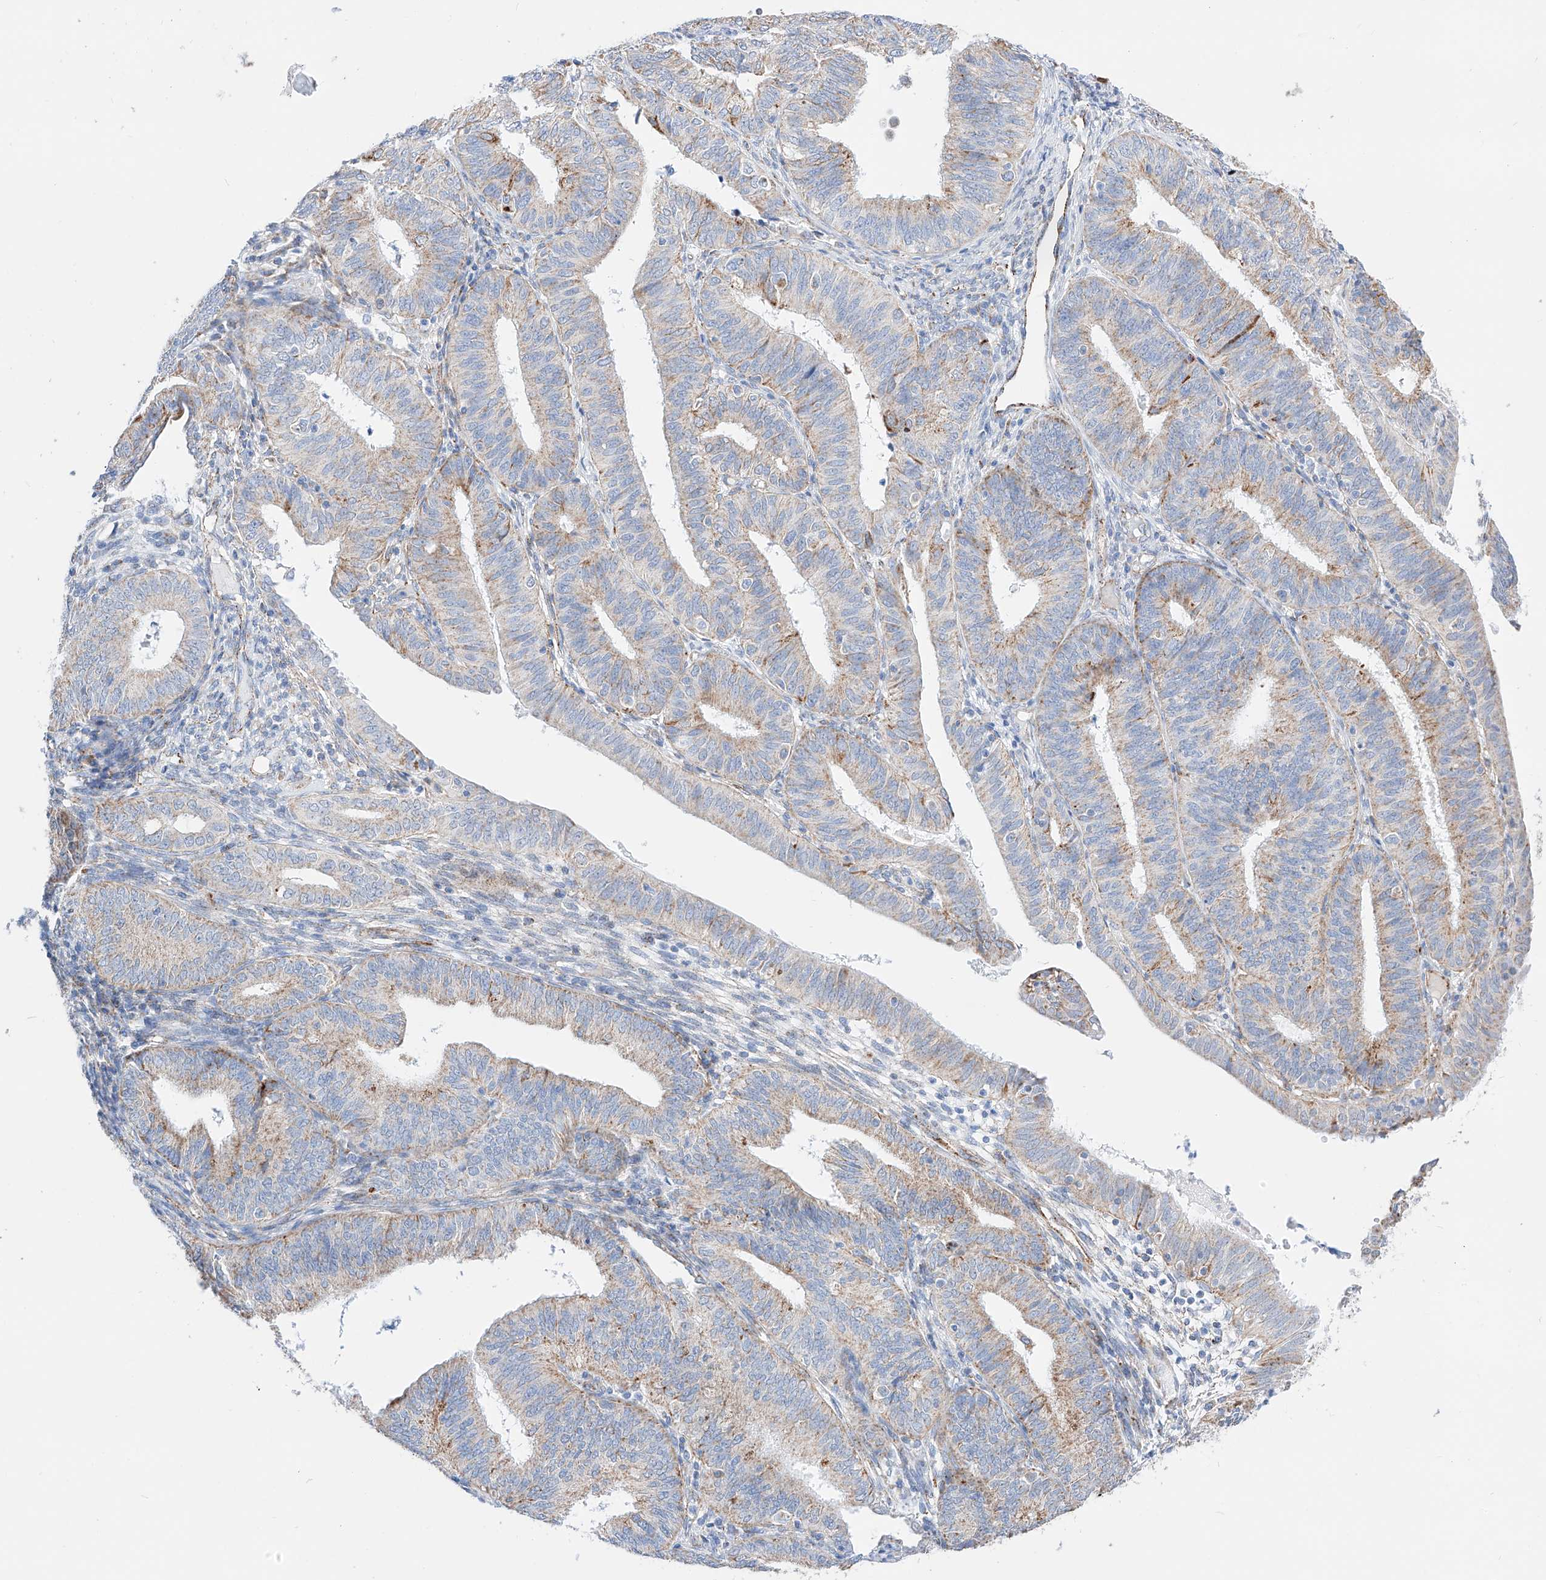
{"staining": {"intensity": "weak", "quantity": "25%-75%", "location": "cytoplasmic/membranous"}, "tissue": "endometrial cancer", "cell_type": "Tumor cells", "image_type": "cancer", "snomed": [{"axis": "morphology", "description": "Adenocarcinoma, NOS"}, {"axis": "topography", "description": "Endometrium"}], "caption": "High-power microscopy captured an IHC histopathology image of endometrial cancer (adenocarcinoma), revealing weak cytoplasmic/membranous expression in approximately 25%-75% of tumor cells.", "gene": "C6orf62", "patient": {"sex": "female", "age": 51}}